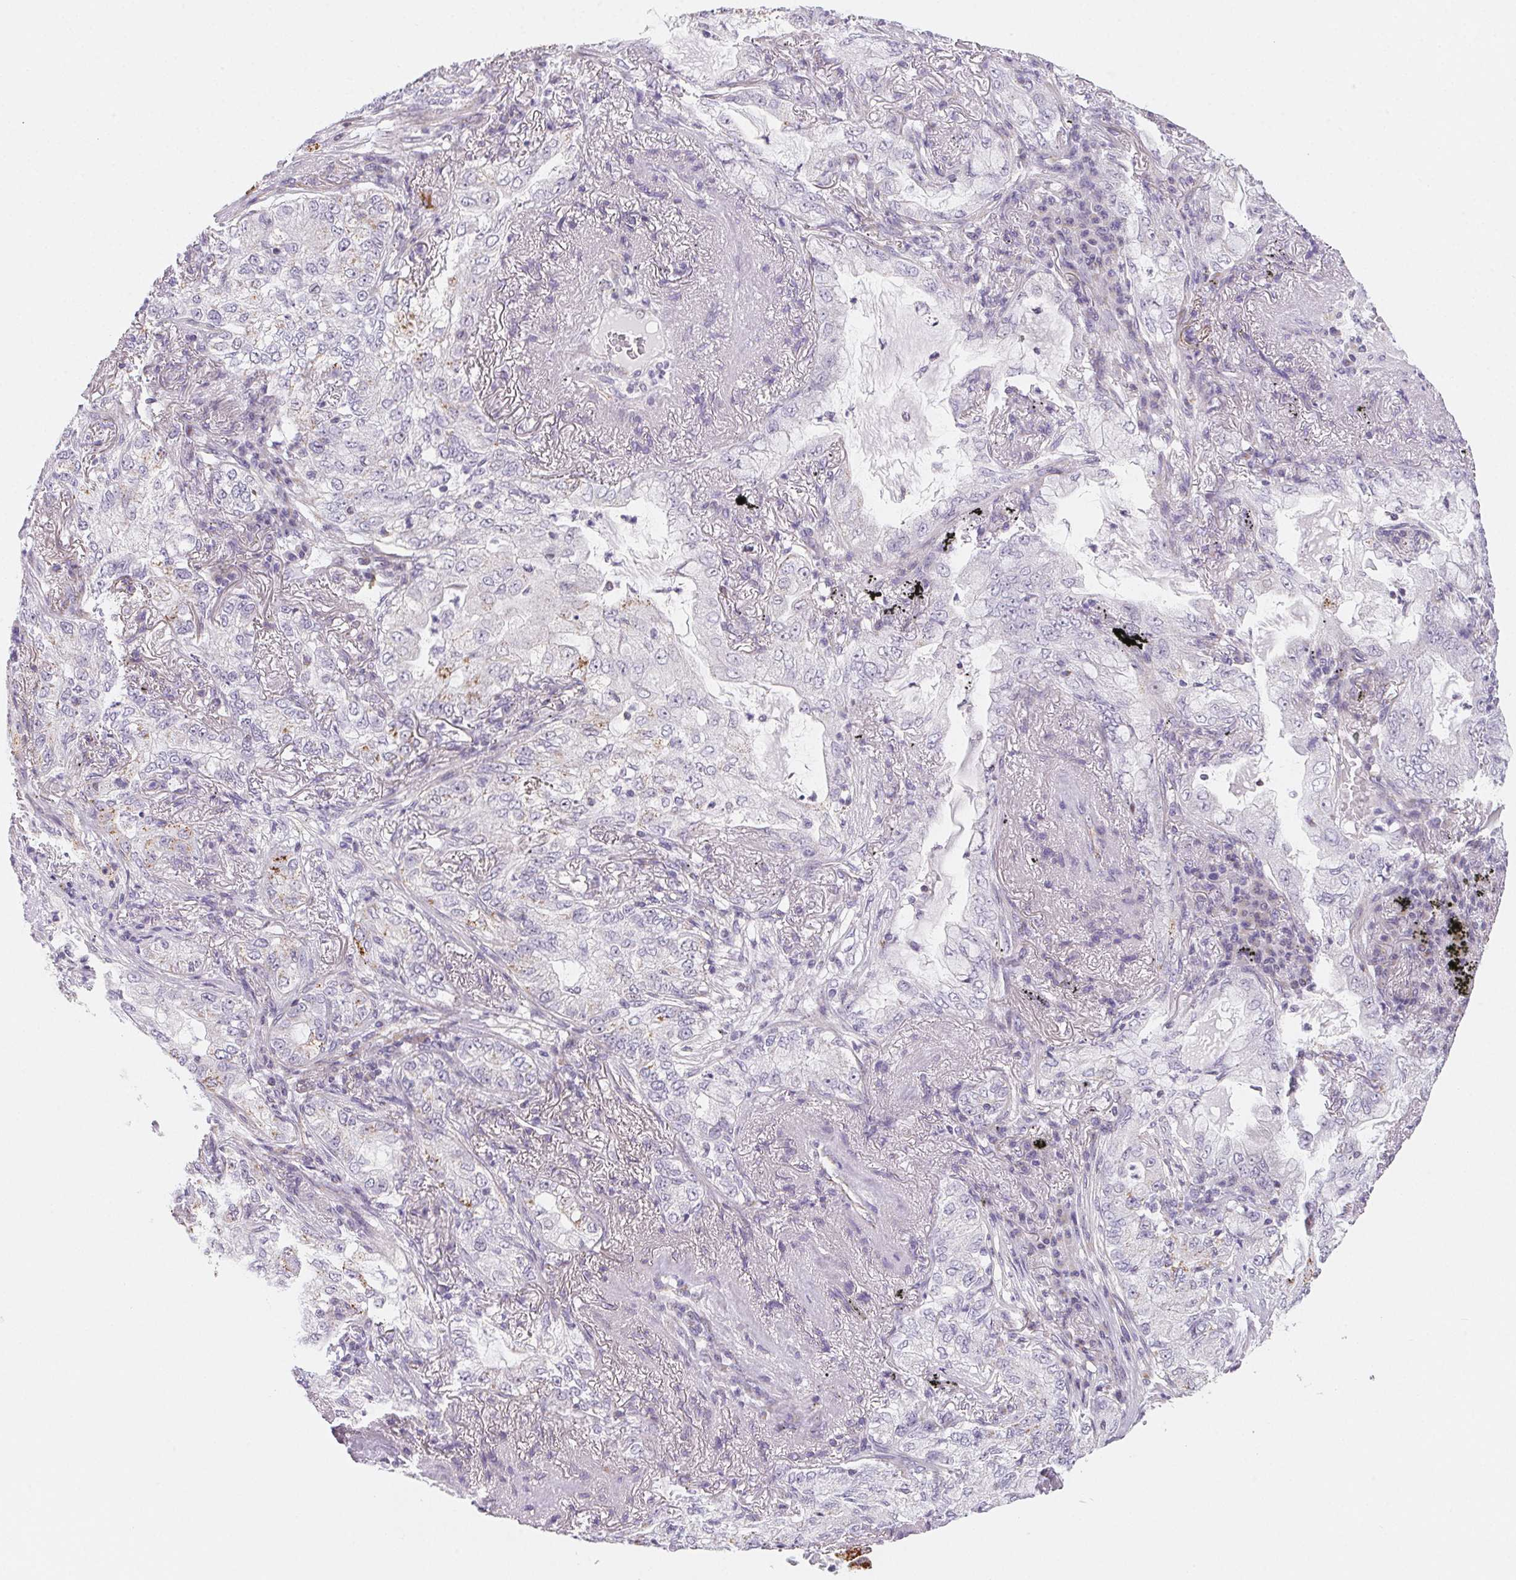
{"staining": {"intensity": "weak", "quantity": "<25%", "location": "cytoplasmic/membranous"}, "tissue": "lung cancer", "cell_type": "Tumor cells", "image_type": "cancer", "snomed": [{"axis": "morphology", "description": "Adenocarcinoma, NOS"}, {"axis": "topography", "description": "Lung"}], "caption": "IHC of human adenocarcinoma (lung) shows no staining in tumor cells.", "gene": "GIPC2", "patient": {"sex": "female", "age": 73}}